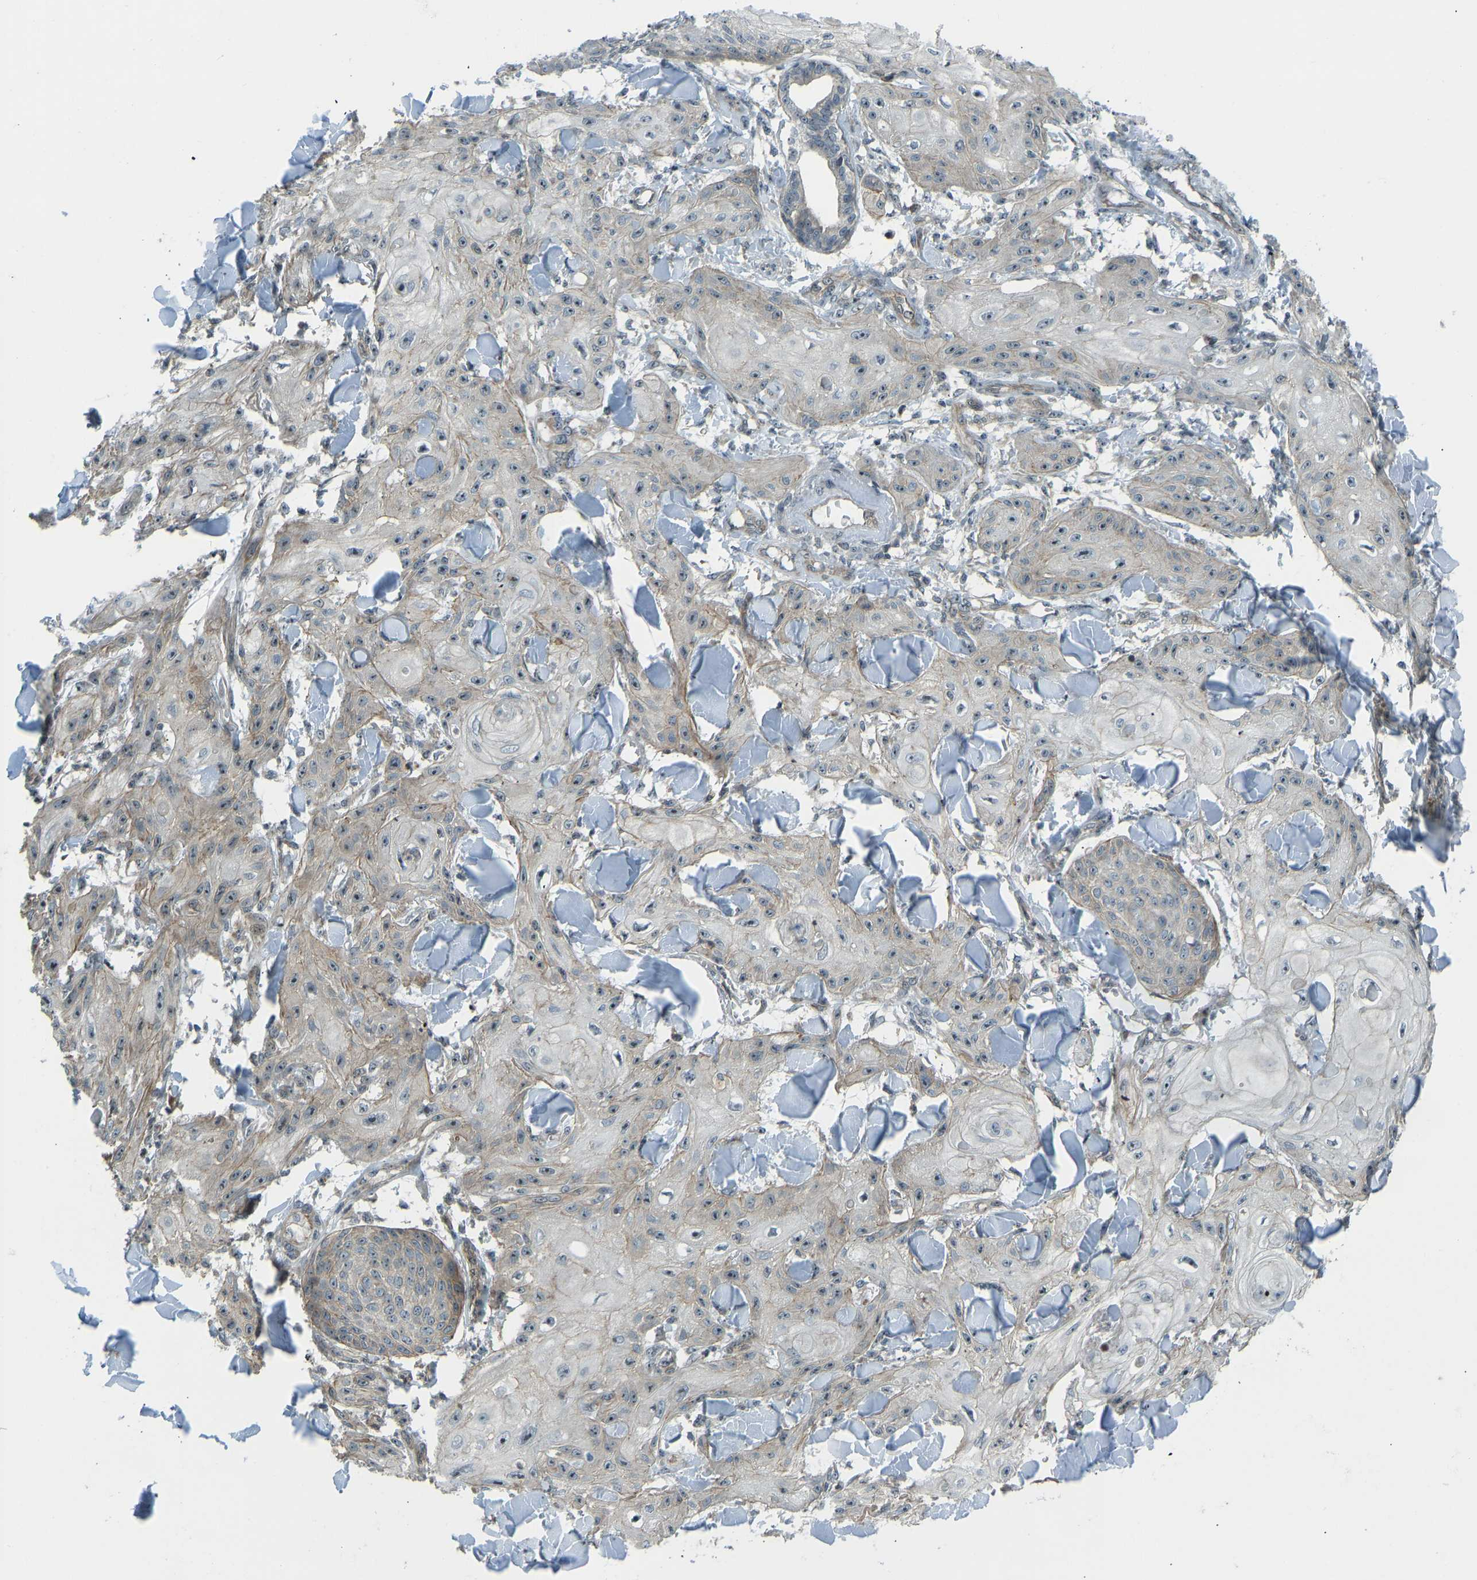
{"staining": {"intensity": "weak", "quantity": "25%-75%", "location": "cytoplasmic/membranous"}, "tissue": "skin cancer", "cell_type": "Tumor cells", "image_type": "cancer", "snomed": [{"axis": "morphology", "description": "Squamous cell carcinoma, NOS"}, {"axis": "topography", "description": "Skin"}], "caption": "Protein expression by IHC reveals weak cytoplasmic/membranous positivity in approximately 25%-75% of tumor cells in skin cancer (squamous cell carcinoma). (Brightfield microscopy of DAB IHC at high magnification).", "gene": "SVOPL", "patient": {"sex": "male", "age": 74}}